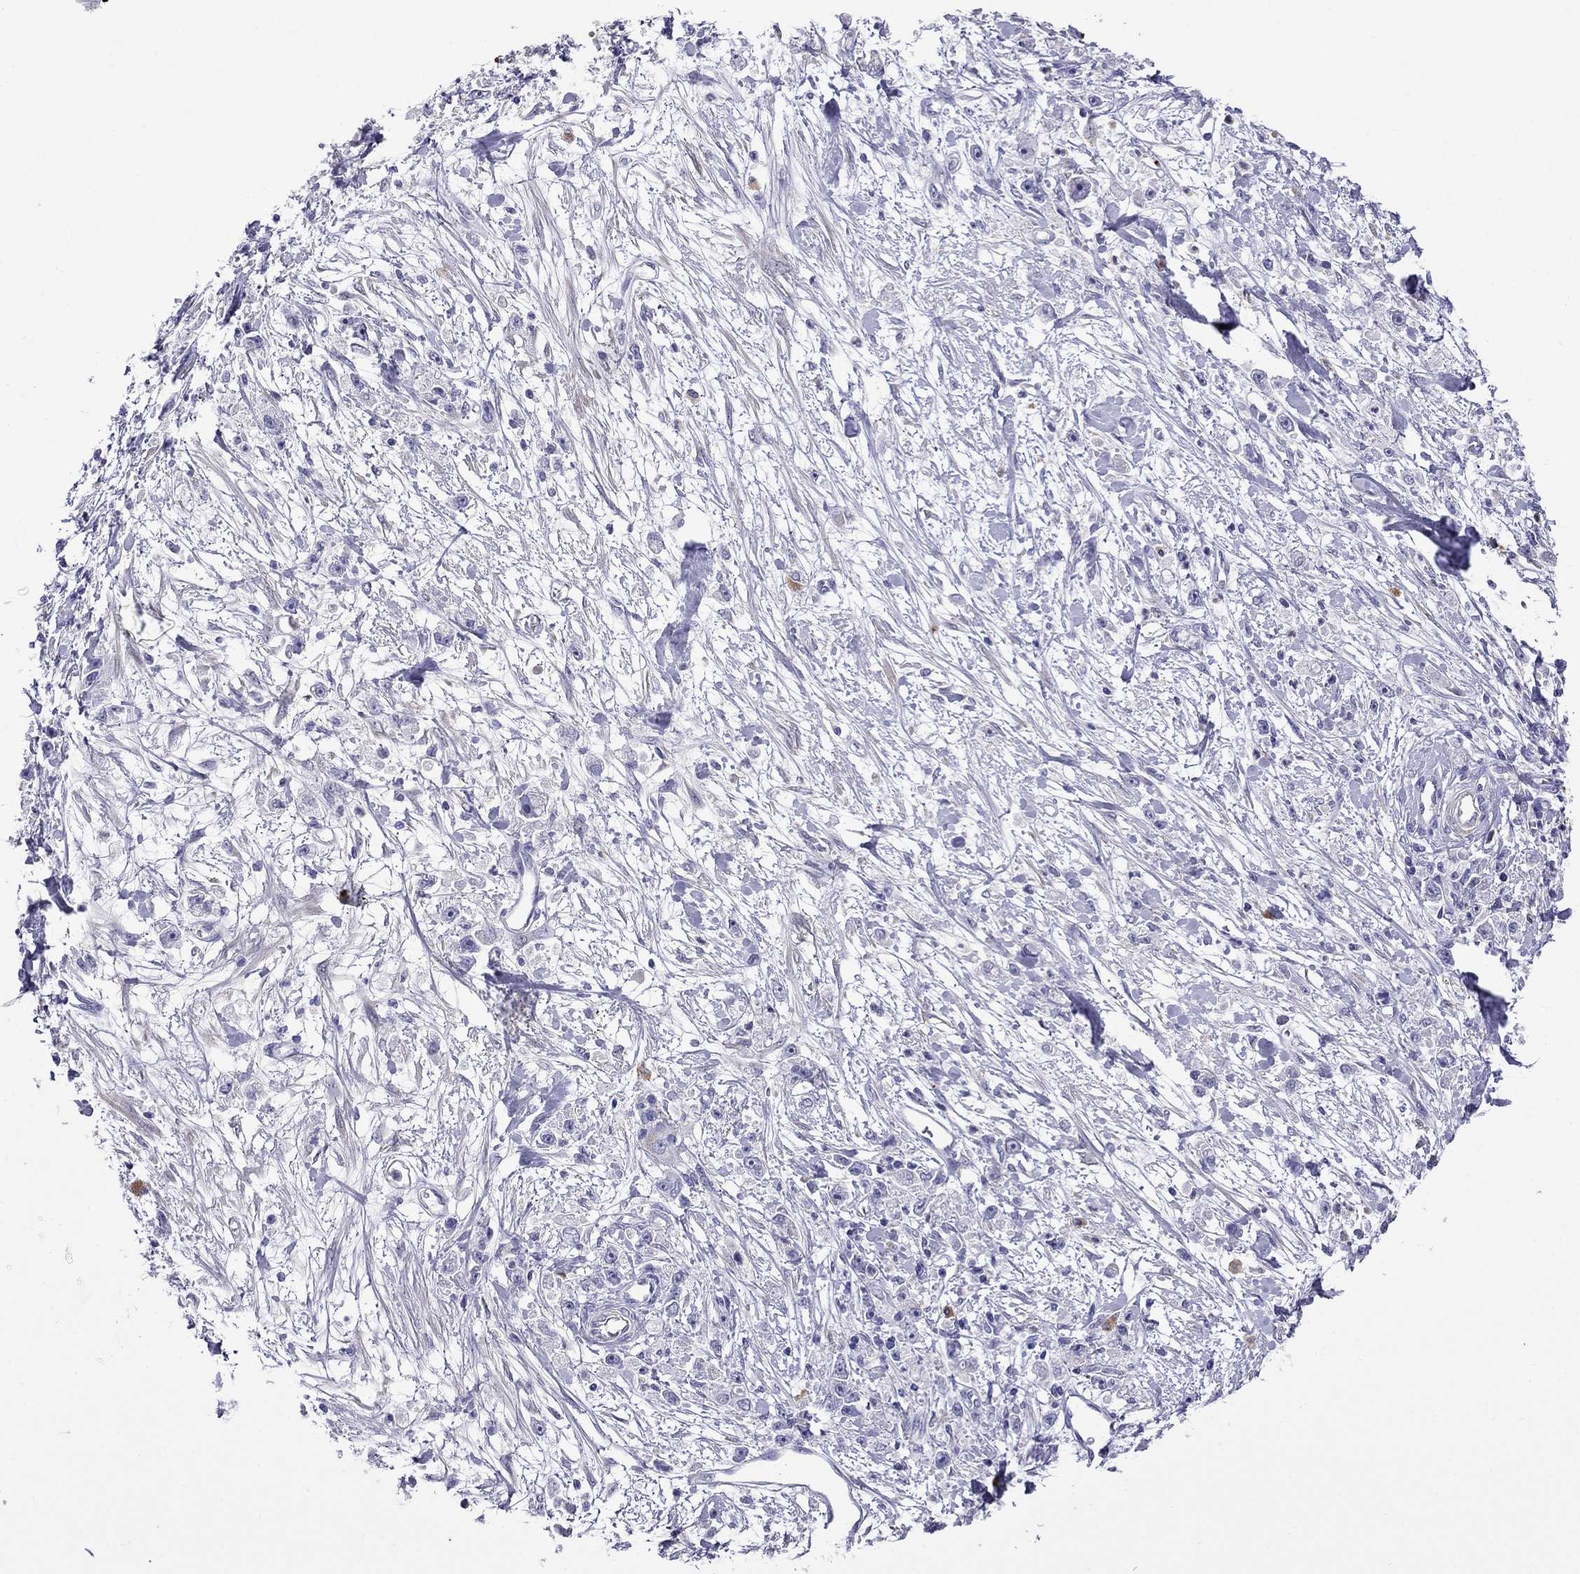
{"staining": {"intensity": "negative", "quantity": "none", "location": "none"}, "tissue": "stomach cancer", "cell_type": "Tumor cells", "image_type": "cancer", "snomed": [{"axis": "morphology", "description": "Adenocarcinoma, NOS"}, {"axis": "topography", "description": "Stomach"}], "caption": "Immunohistochemical staining of stomach cancer demonstrates no significant expression in tumor cells.", "gene": "STAR", "patient": {"sex": "female", "age": 59}}